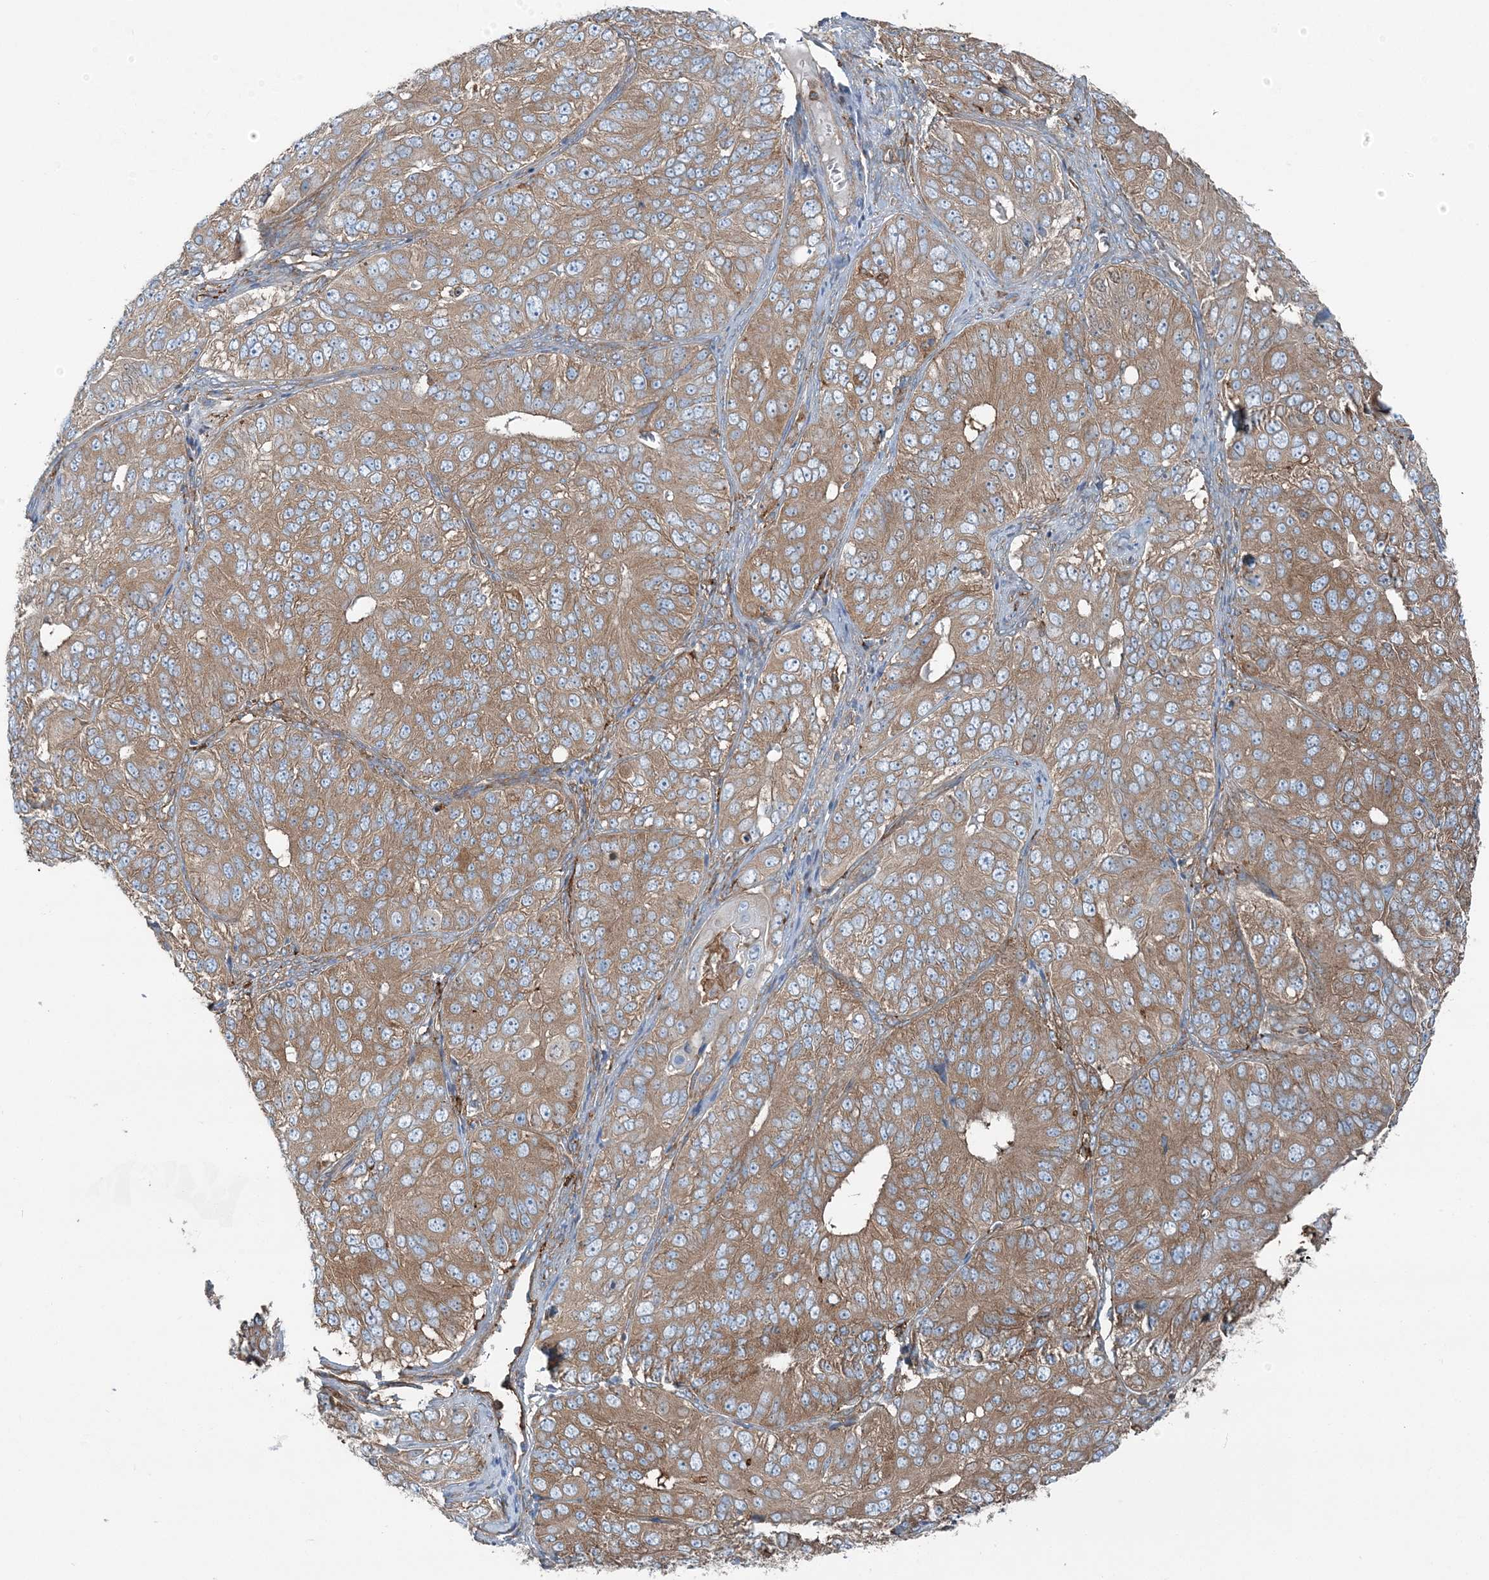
{"staining": {"intensity": "moderate", "quantity": ">75%", "location": "cytoplasmic/membranous"}, "tissue": "ovarian cancer", "cell_type": "Tumor cells", "image_type": "cancer", "snomed": [{"axis": "morphology", "description": "Carcinoma, endometroid"}, {"axis": "topography", "description": "Ovary"}], "caption": "Endometroid carcinoma (ovarian) stained with a protein marker demonstrates moderate staining in tumor cells.", "gene": "SNX2", "patient": {"sex": "female", "age": 51}}